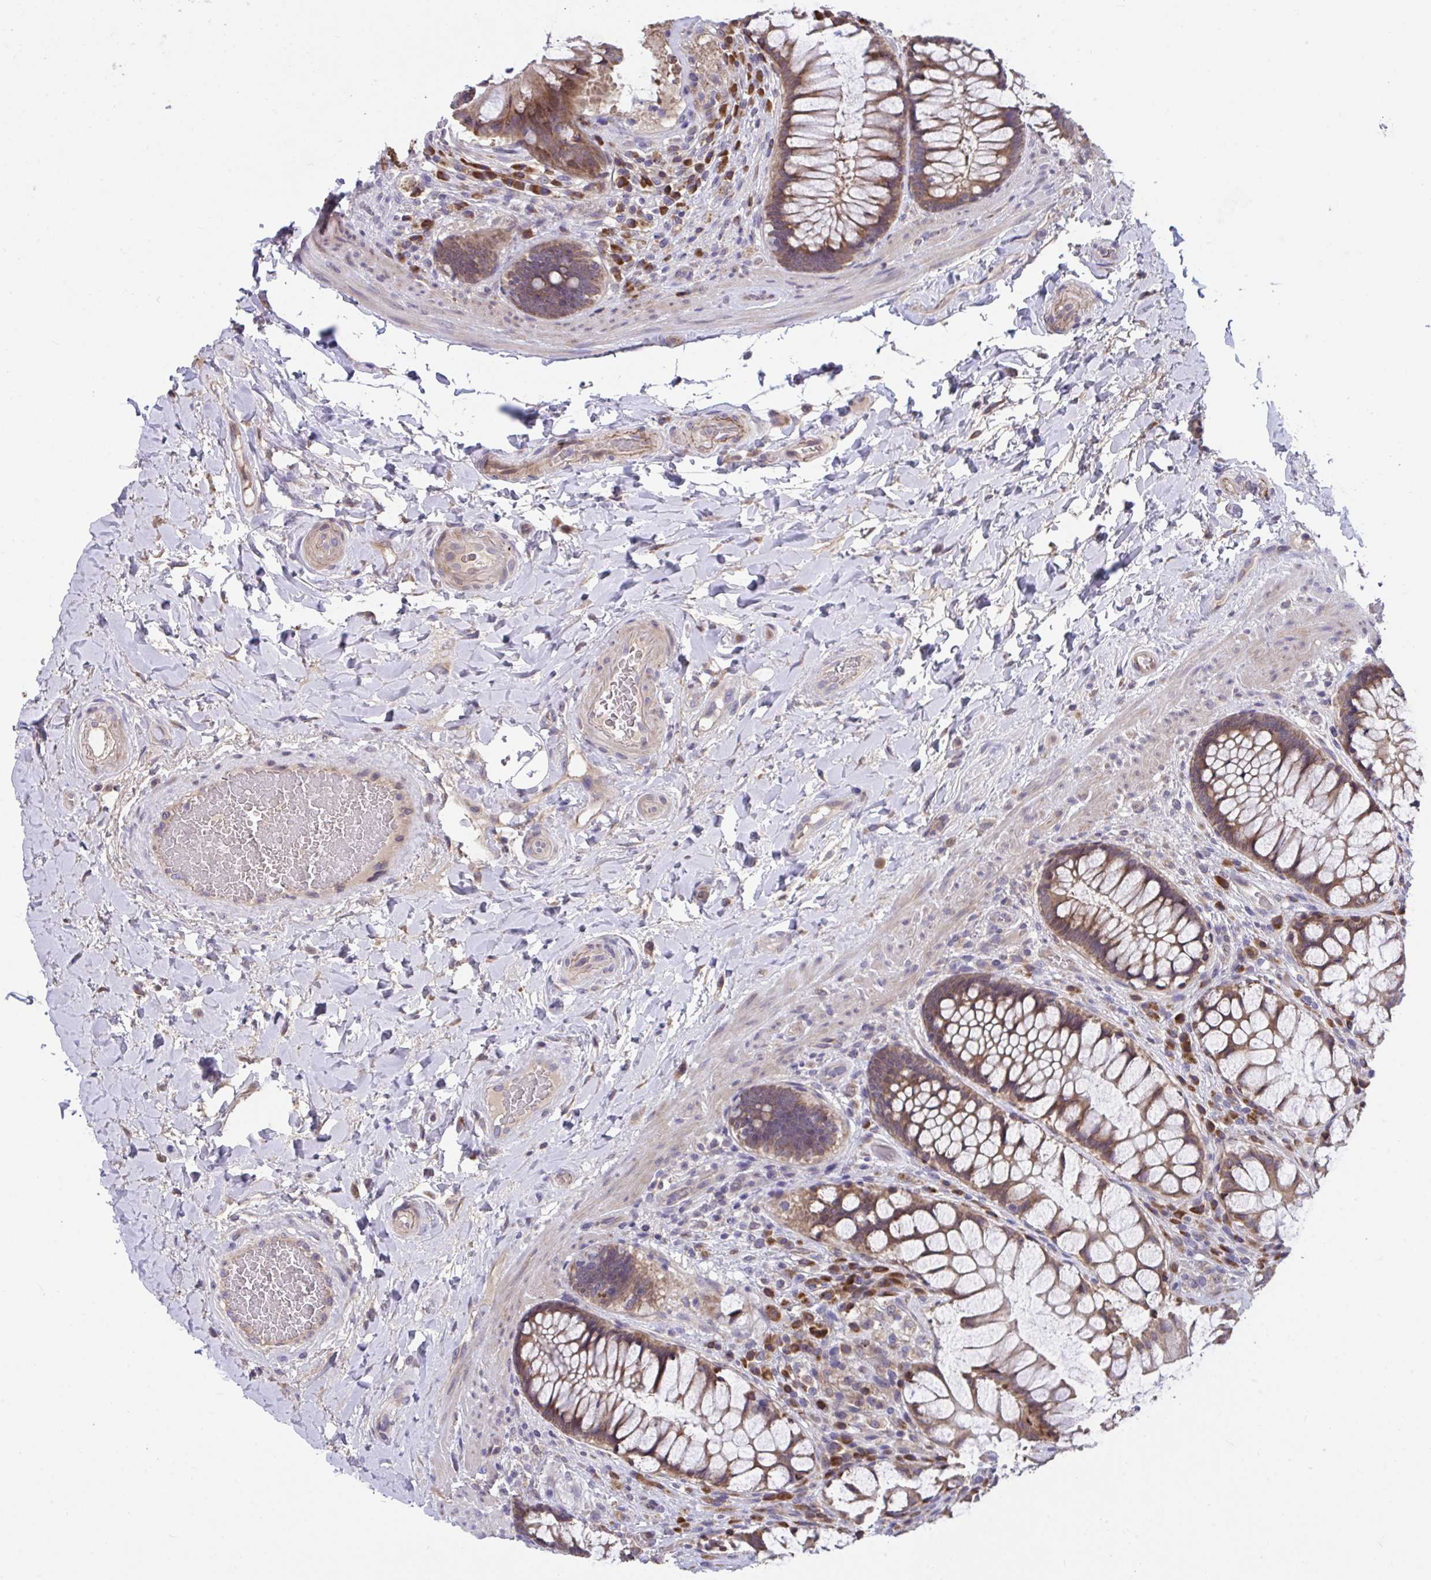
{"staining": {"intensity": "moderate", "quantity": ">75%", "location": "cytoplasmic/membranous"}, "tissue": "rectum", "cell_type": "Glandular cells", "image_type": "normal", "snomed": [{"axis": "morphology", "description": "Normal tissue, NOS"}, {"axis": "topography", "description": "Rectum"}], "caption": "This histopathology image exhibits IHC staining of benign human rectum, with medium moderate cytoplasmic/membranous expression in about >75% of glandular cells.", "gene": "SUSD4", "patient": {"sex": "female", "age": 58}}